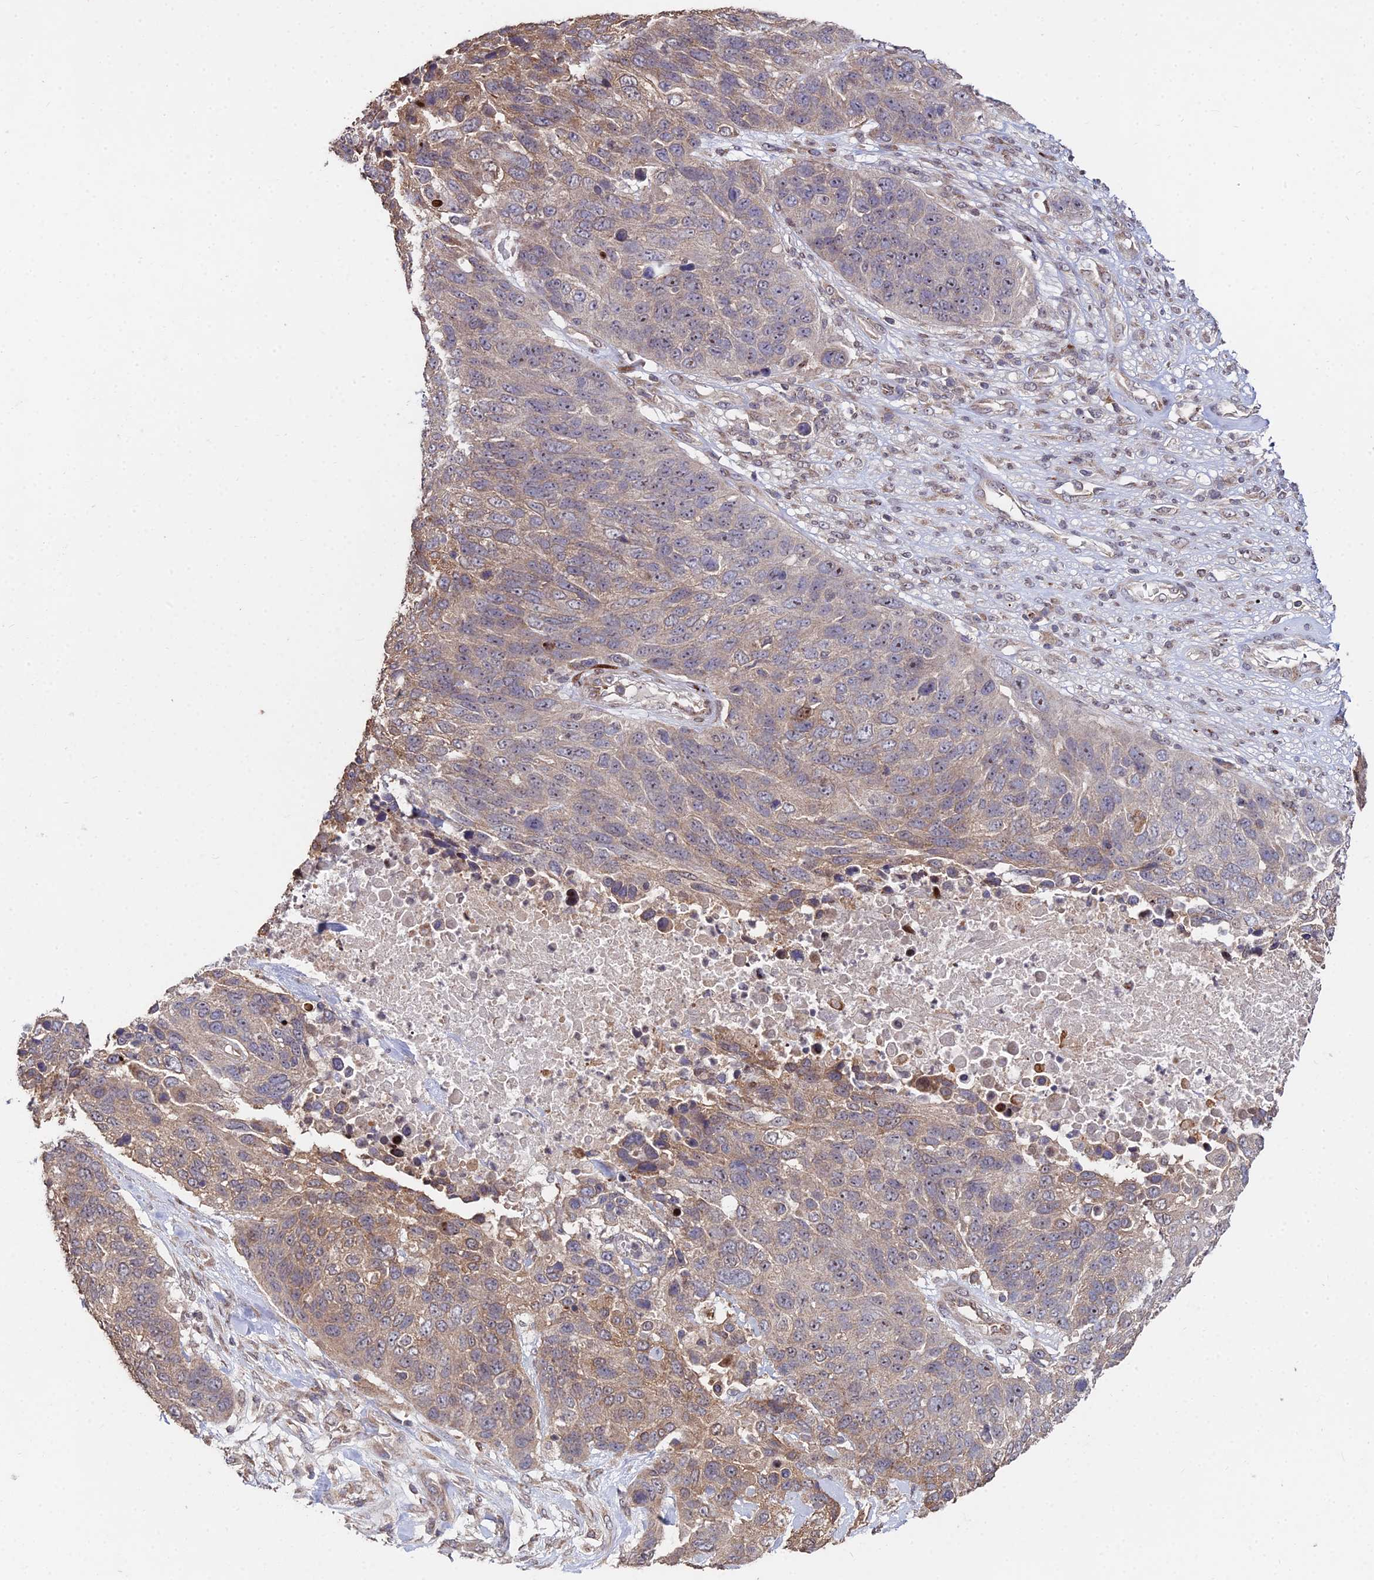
{"staining": {"intensity": "moderate", "quantity": "25%-75%", "location": "cytoplasmic/membranous"}, "tissue": "lung cancer", "cell_type": "Tumor cells", "image_type": "cancer", "snomed": [{"axis": "morphology", "description": "Normal tissue, NOS"}, {"axis": "morphology", "description": "Squamous cell carcinoma, NOS"}, {"axis": "topography", "description": "Lymph node"}, {"axis": "topography", "description": "Lung"}], "caption": "Human lung cancer stained with a brown dye exhibits moderate cytoplasmic/membranous positive staining in approximately 25%-75% of tumor cells.", "gene": "RBMS2", "patient": {"sex": "male", "age": 66}}